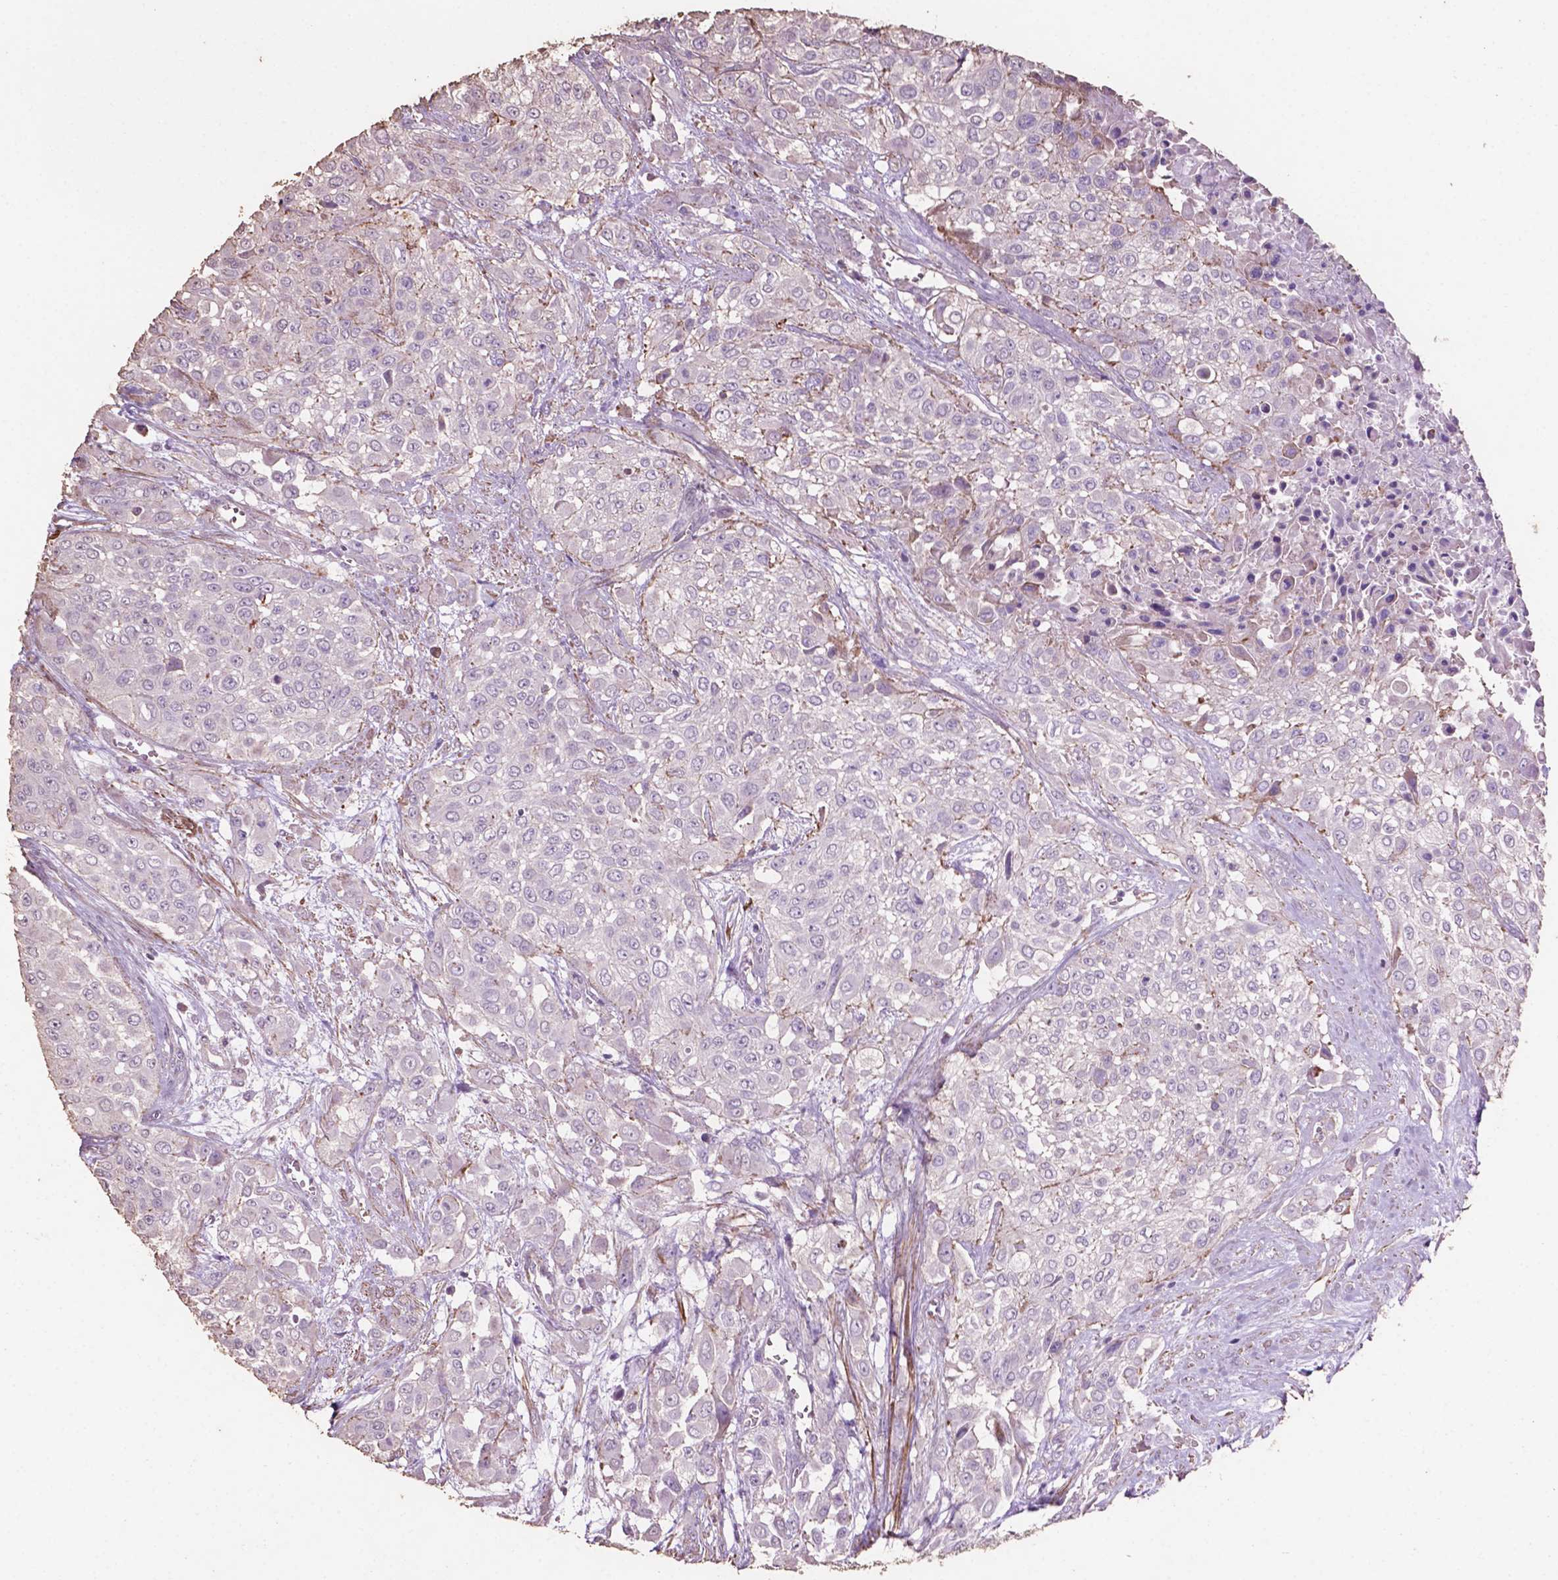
{"staining": {"intensity": "negative", "quantity": "none", "location": "none"}, "tissue": "urothelial cancer", "cell_type": "Tumor cells", "image_type": "cancer", "snomed": [{"axis": "morphology", "description": "Urothelial carcinoma, High grade"}, {"axis": "topography", "description": "Urinary bladder"}], "caption": "An IHC micrograph of high-grade urothelial carcinoma is shown. There is no staining in tumor cells of high-grade urothelial carcinoma. (Stains: DAB immunohistochemistry with hematoxylin counter stain, Microscopy: brightfield microscopy at high magnification).", "gene": "COMMD4", "patient": {"sex": "male", "age": 57}}